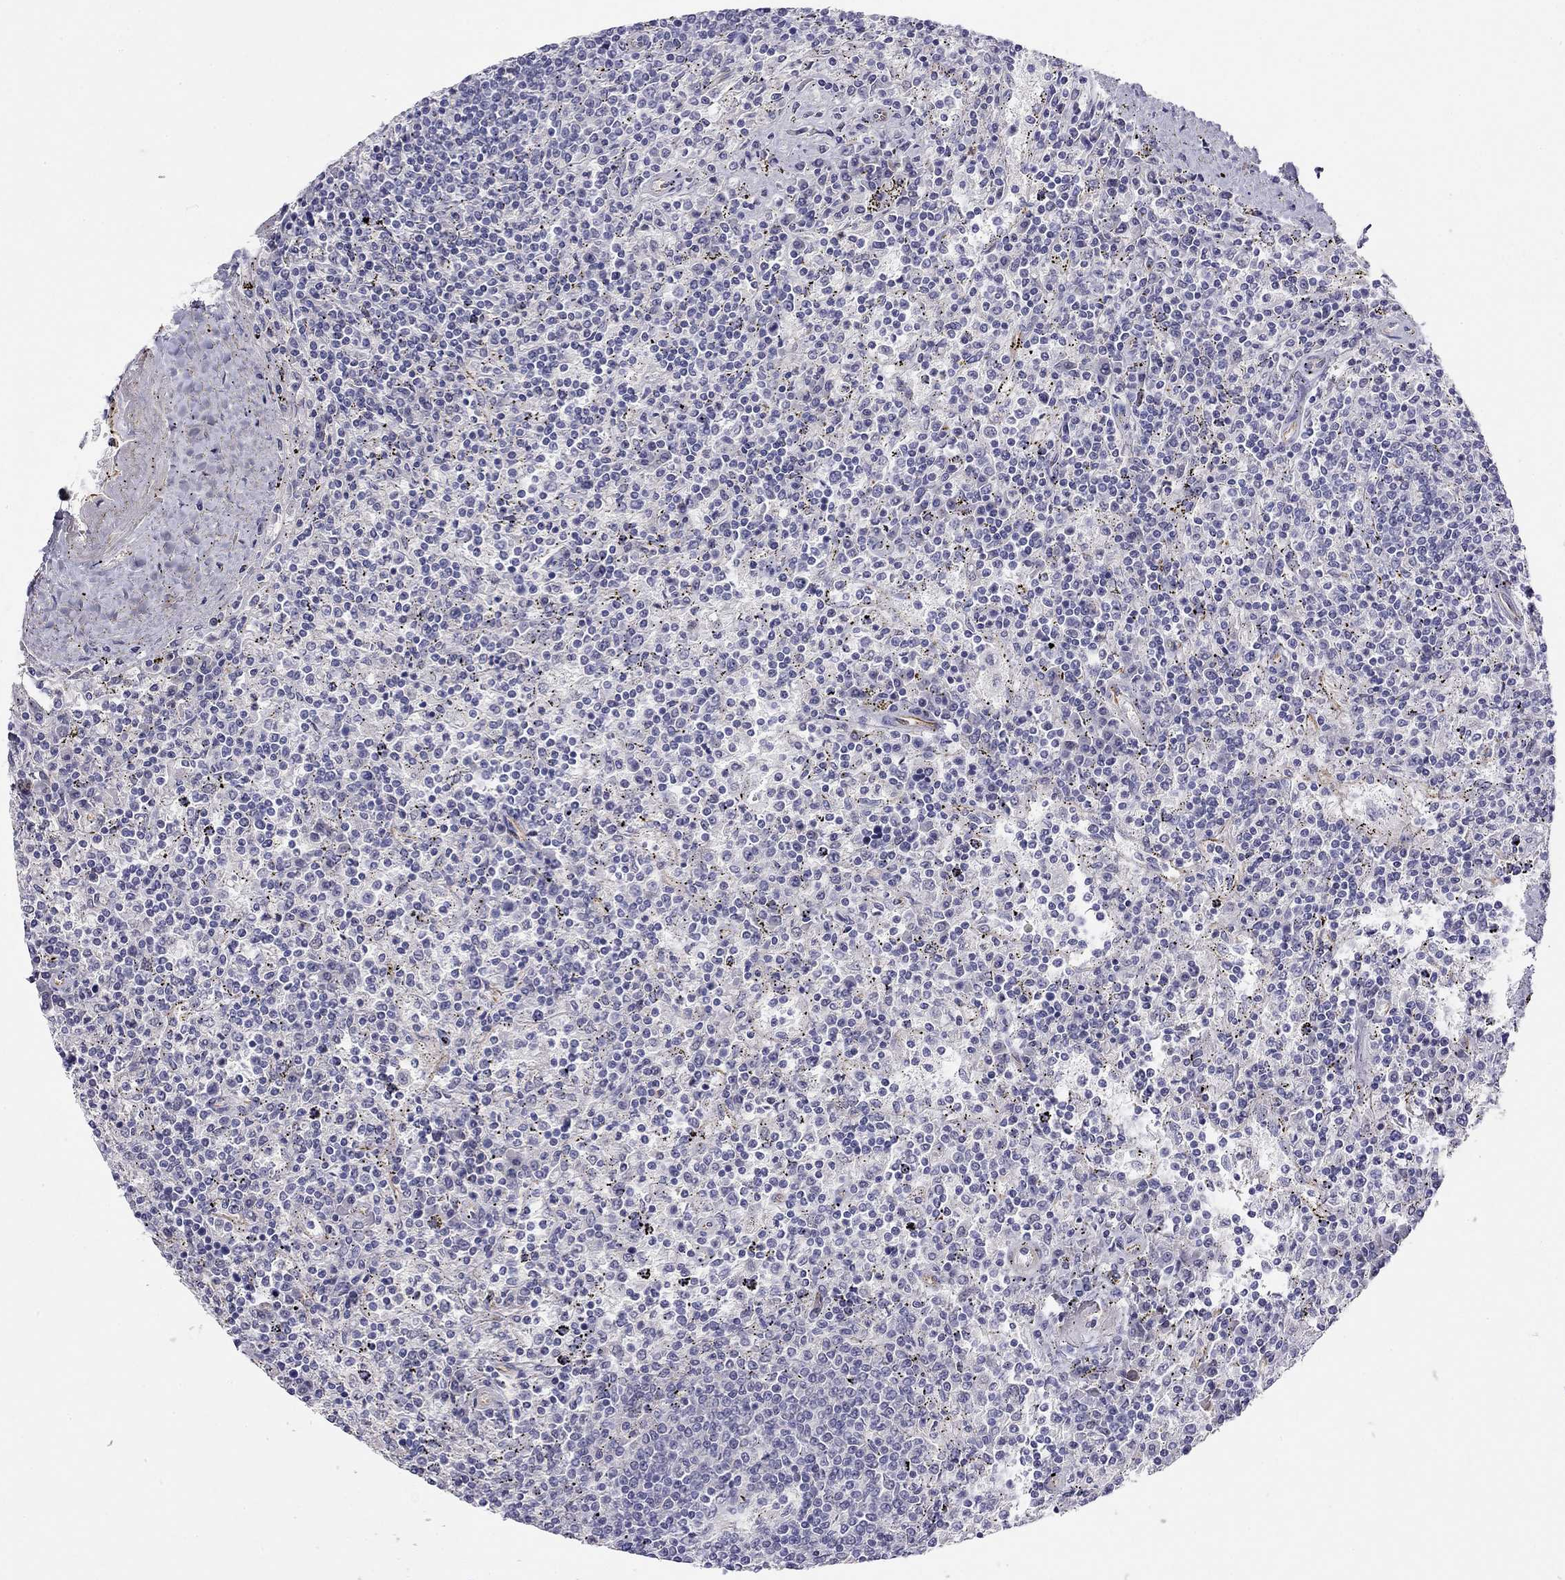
{"staining": {"intensity": "negative", "quantity": "none", "location": "none"}, "tissue": "lymphoma", "cell_type": "Tumor cells", "image_type": "cancer", "snomed": [{"axis": "morphology", "description": "Malignant lymphoma, non-Hodgkin's type, Low grade"}, {"axis": "topography", "description": "Spleen"}], "caption": "IHC image of human lymphoma stained for a protein (brown), which demonstrates no positivity in tumor cells.", "gene": "RTL1", "patient": {"sex": "male", "age": 62}}